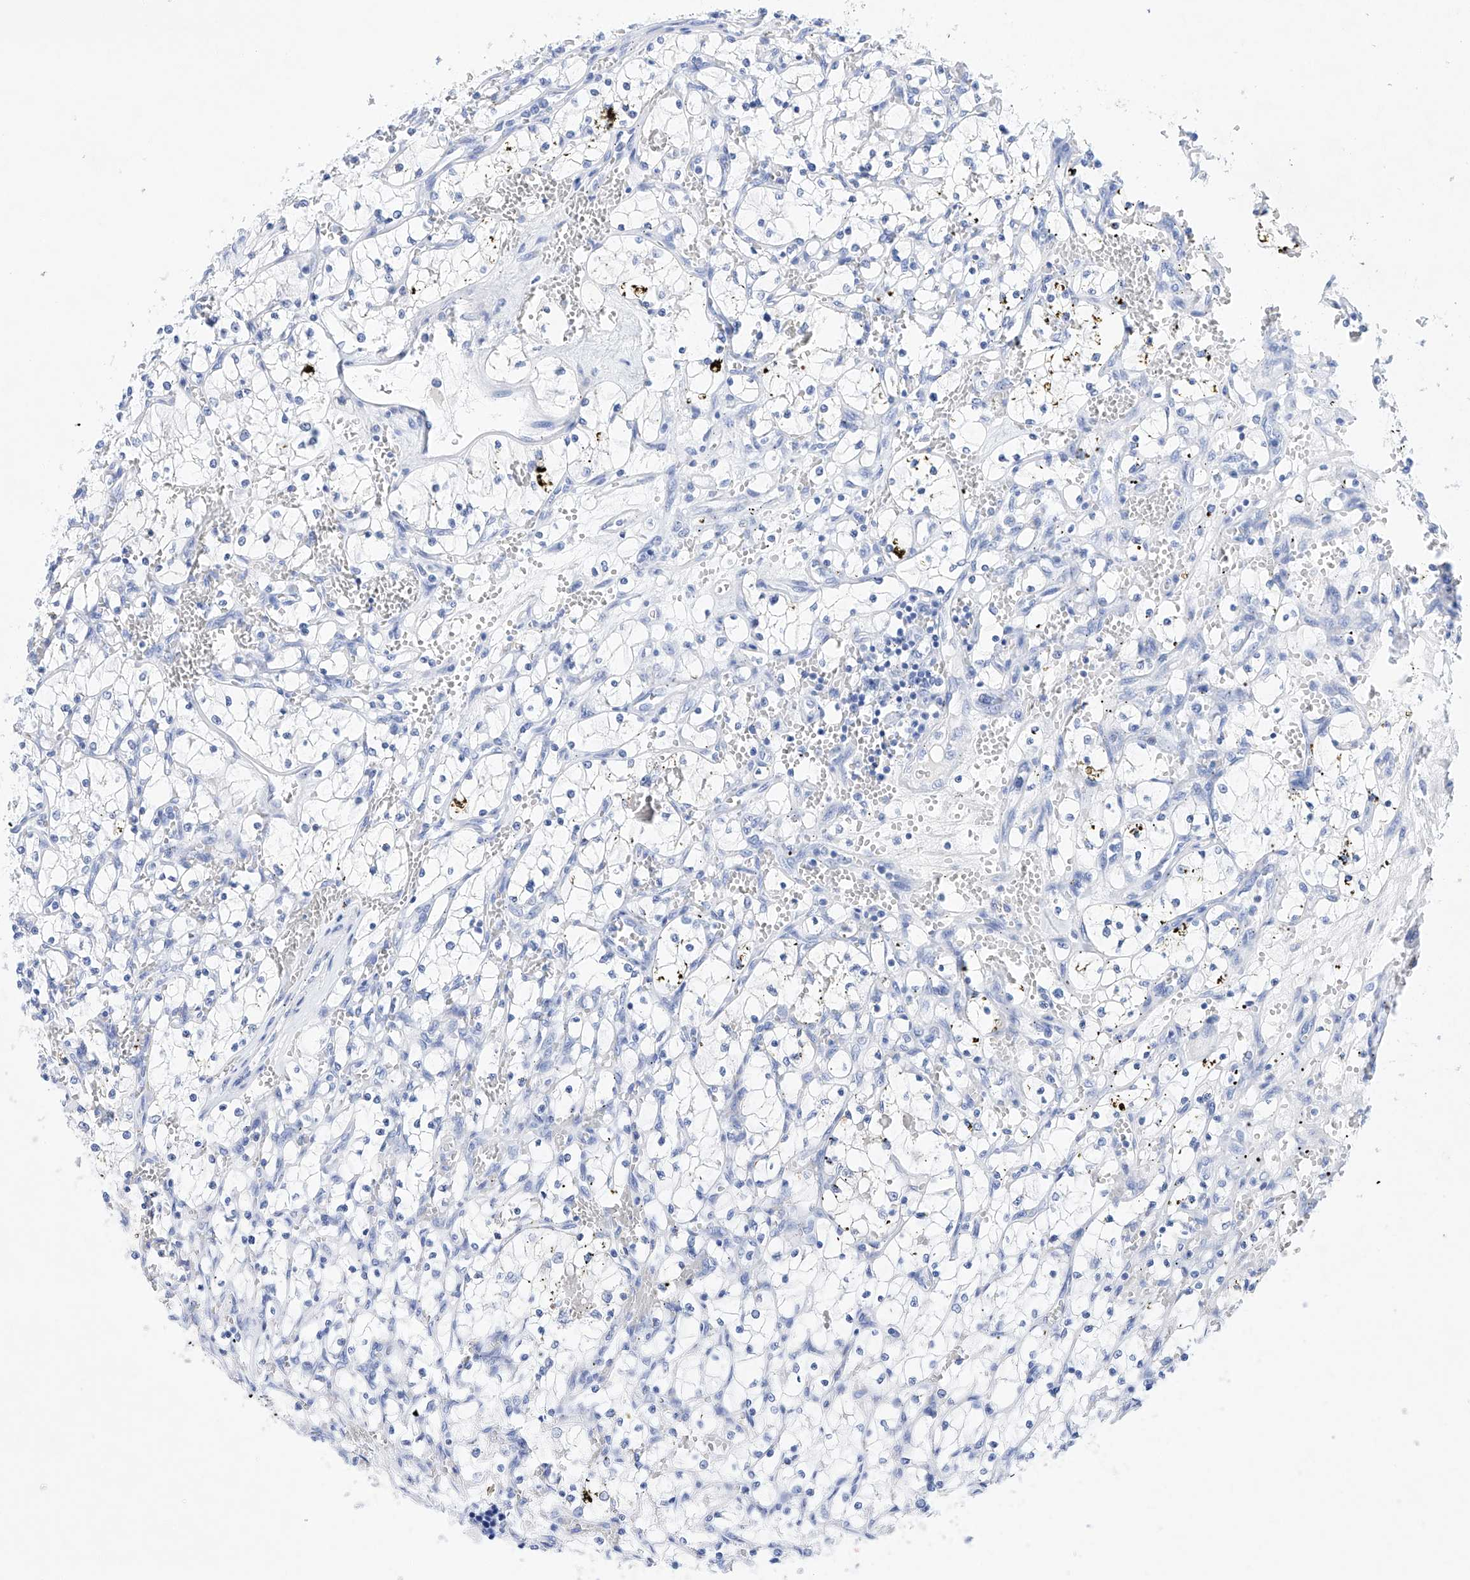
{"staining": {"intensity": "negative", "quantity": "none", "location": "none"}, "tissue": "renal cancer", "cell_type": "Tumor cells", "image_type": "cancer", "snomed": [{"axis": "morphology", "description": "Adenocarcinoma, NOS"}, {"axis": "topography", "description": "Kidney"}], "caption": "Renal adenocarcinoma was stained to show a protein in brown. There is no significant expression in tumor cells.", "gene": "LURAP1", "patient": {"sex": "female", "age": 69}}